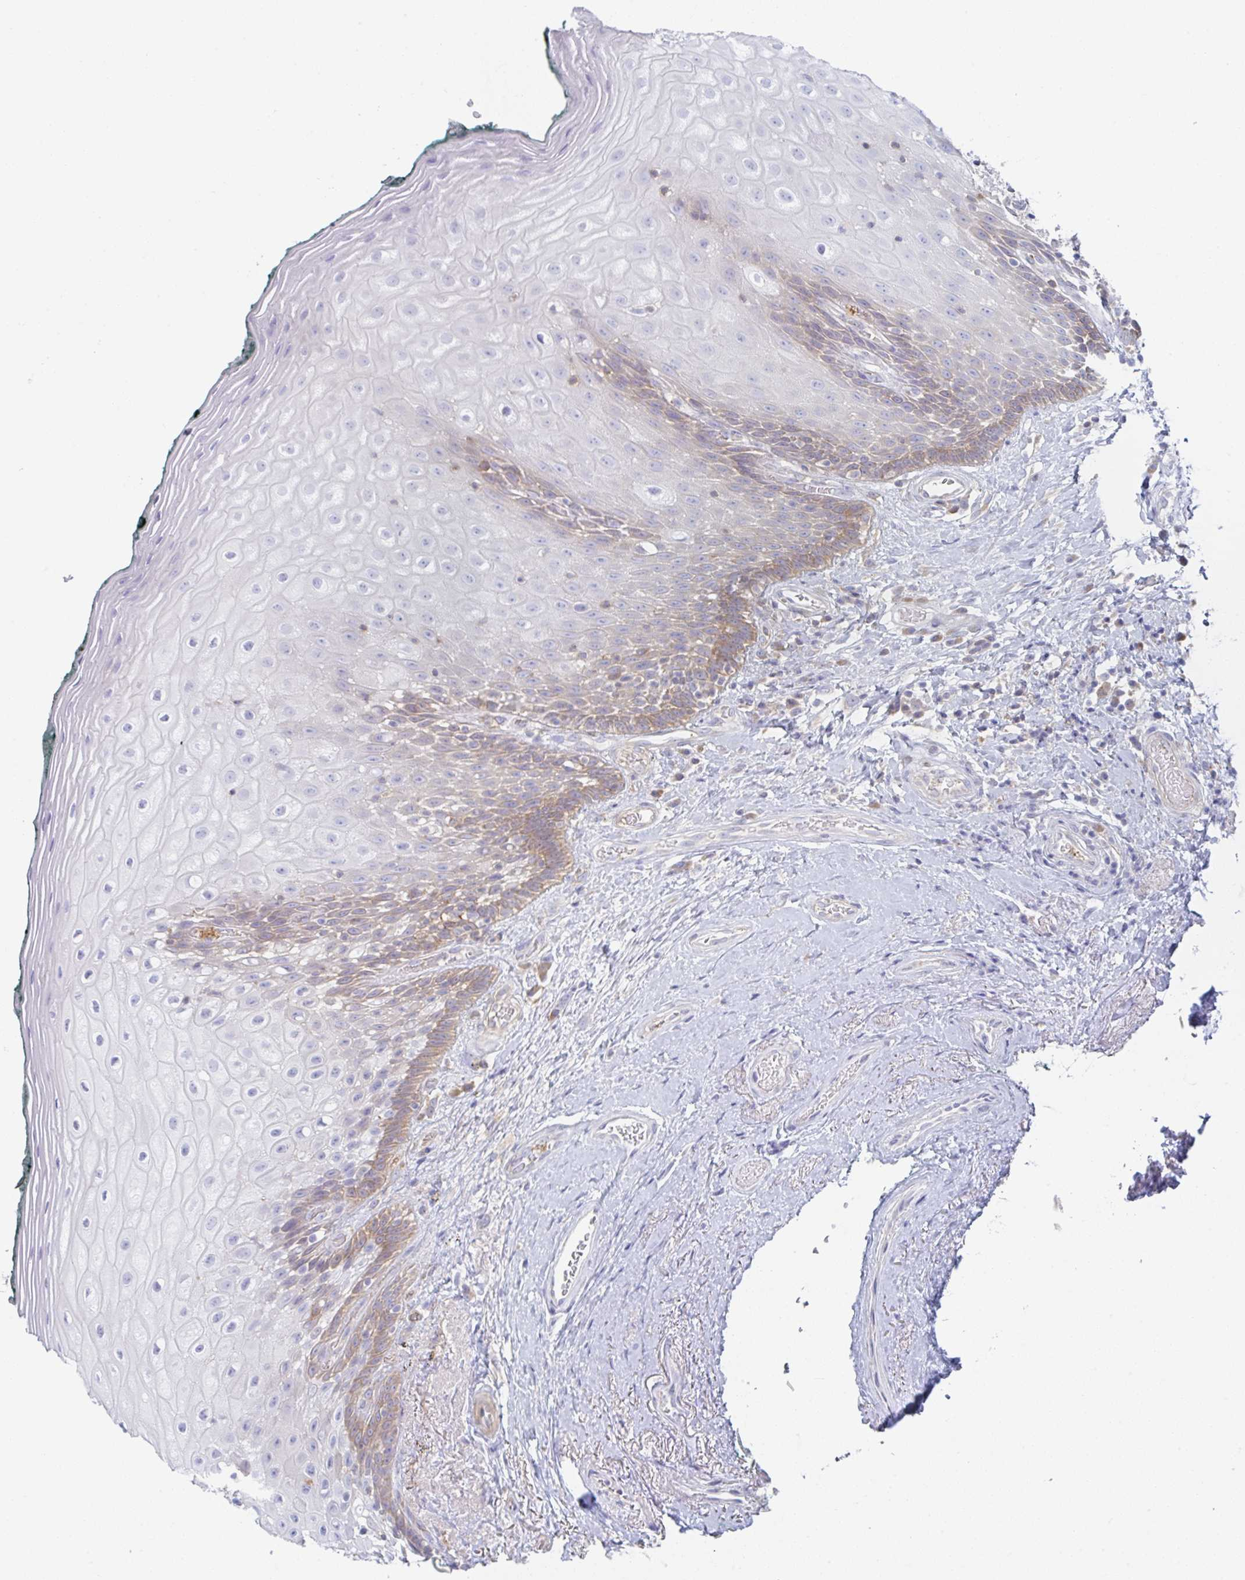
{"staining": {"intensity": "moderate", "quantity": "<25%", "location": "cytoplasmic/membranous"}, "tissue": "oral mucosa", "cell_type": "Squamous epithelial cells", "image_type": "normal", "snomed": [{"axis": "morphology", "description": "Normal tissue, NOS"}, {"axis": "morphology", "description": "Squamous cell carcinoma, NOS"}, {"axis": "topography", "description": "Oral tissue"}, {"axis": "topography", "description": "Head-Neck"}], "caption": "Squamous epithelial cells reveal low levels of moderate cytoplasmic/membranous expression in approximately <25% of cells in normal oral mucosa. (Stains: DAB (3,3'-diaminobenzidine) in brown, nuclei in blue, Microscopy: brightfield microscopy at high magnification).", "gene": "AMPD2", "patient": {"sex": "male", "age": 64}}